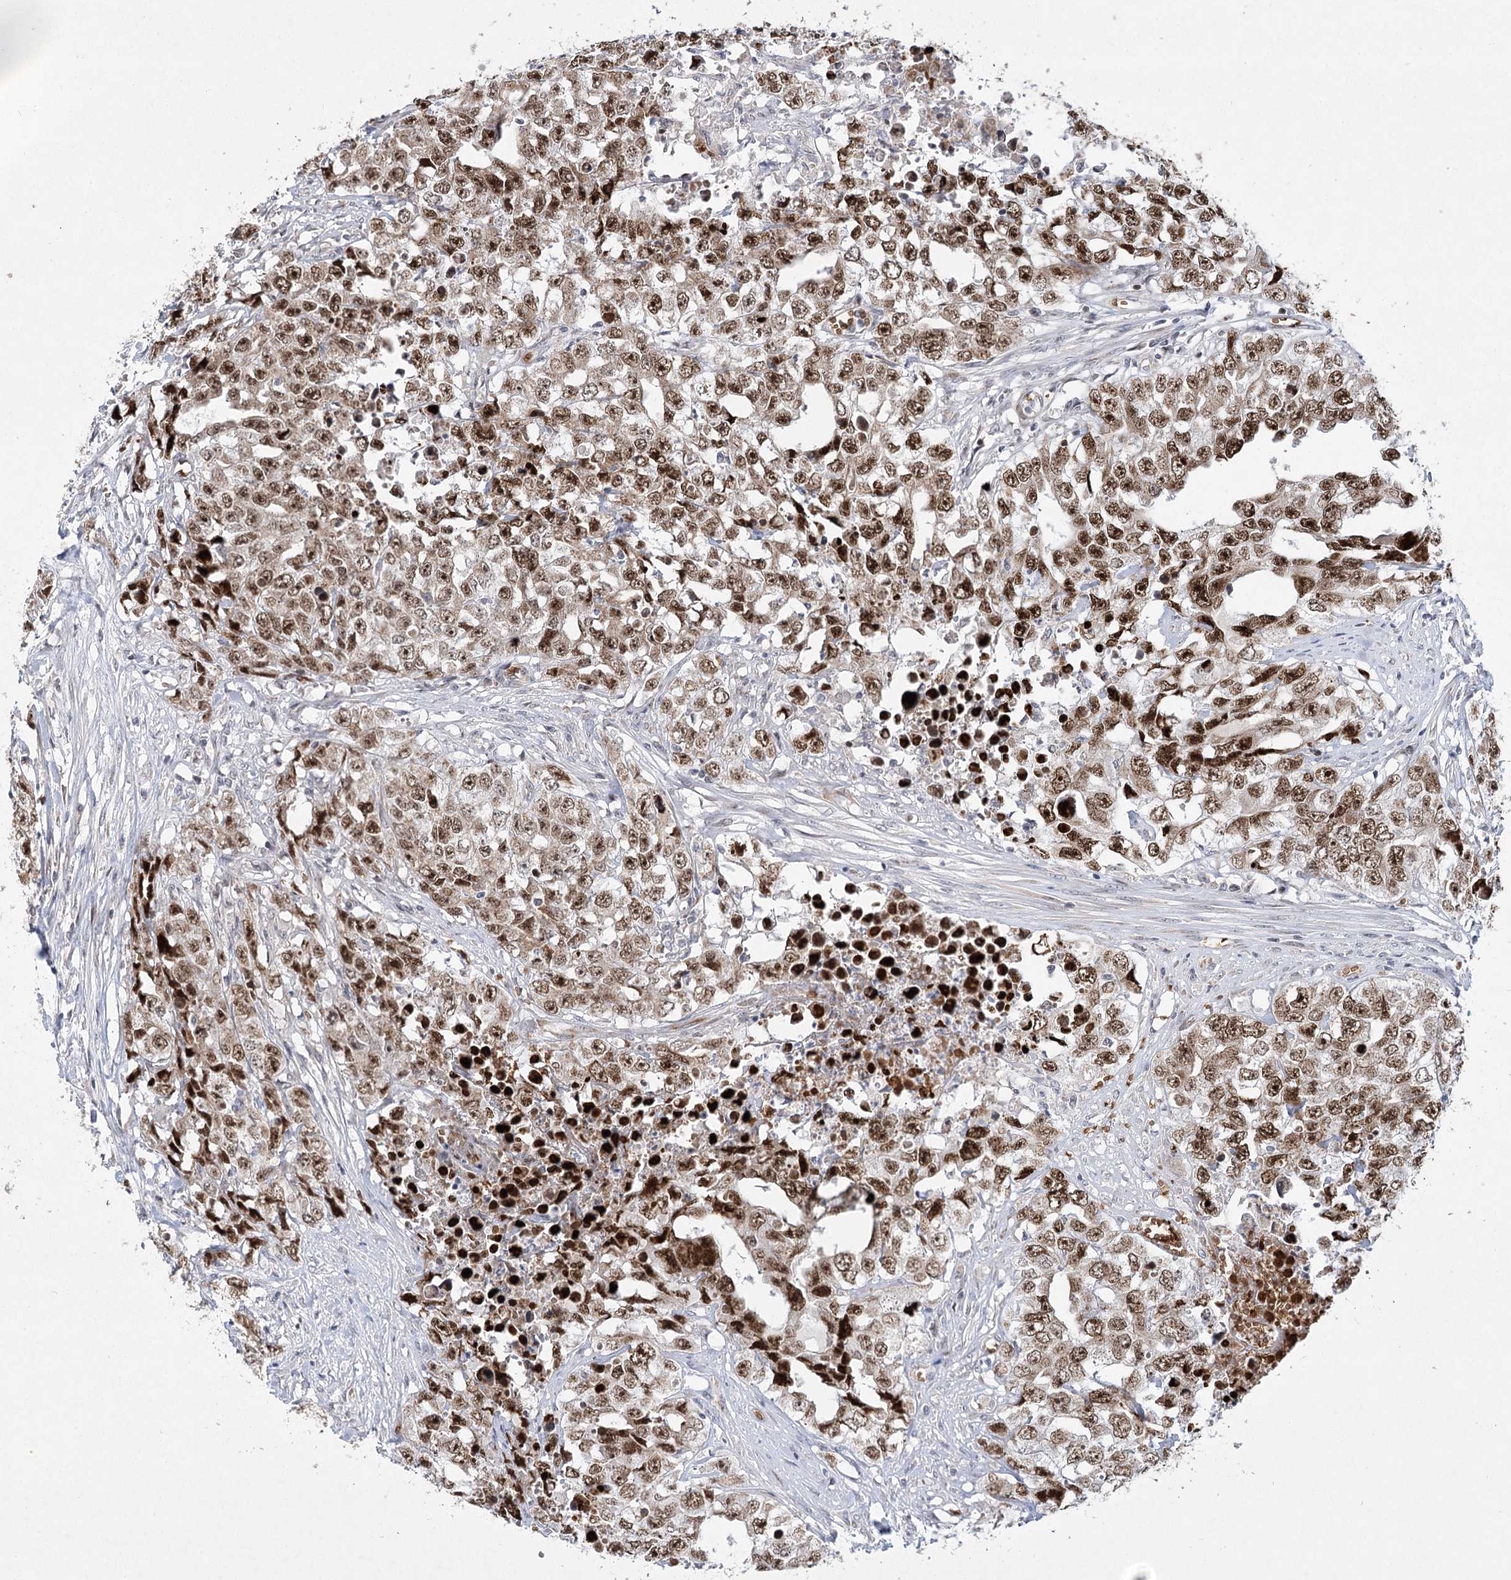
{"staining": {"intensity": "moderate", "quantity": ">75%", "location": "nuclear"}, "tissue": "testis cancer", "cell_type": "Tumor cells", "image_type": "cancer", "snomed": [{"axis": "morphology", "description": "Seminoma, NOS"}, {"axis": "morphology", "description": "Carcinoma, Embryonal, NOS"}, {"axis": "topography", "description": "Testis"}], "caption": "Protein analysis of testis cancer (embryonal carcinoma) tissue shows moderate nuclear expression in approximately >75% of tumor cells. Nuclei are stained in blue.", "gene": "NSMCE4A", "patient": {"sex": "male", "age": 43}}